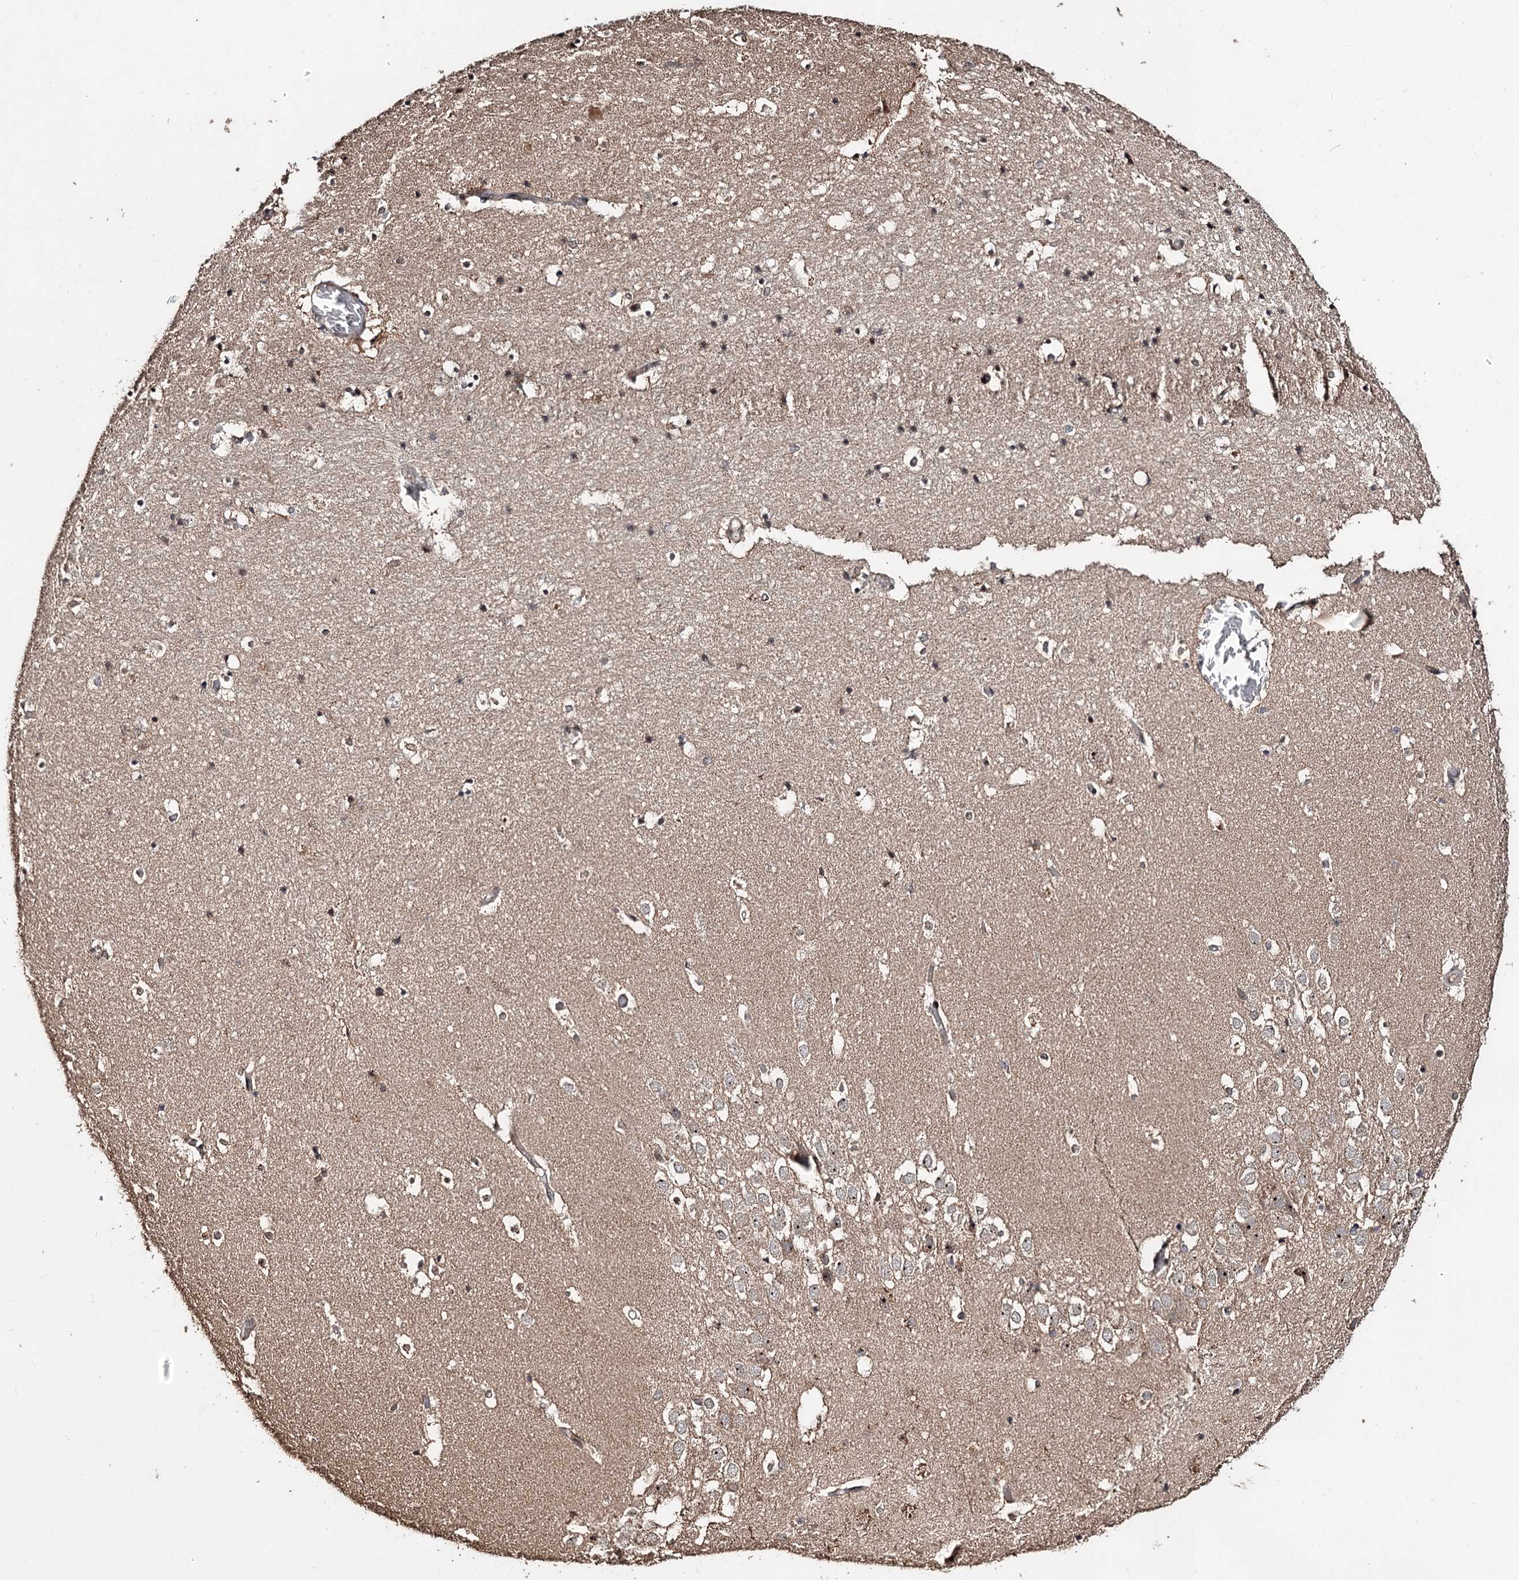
{"staining": {"intensity": "moderate", "quantity": "<25%", "location": "nuclear"}, "tissue": "hippocampus", "cell_type": "Glial cells", "image_type": "normal", "snomed": [{"axis": "morphology", "description": "Normal tissue, NOS"}, {"axis": "topography", "description": "Hippocampus"}], "caption": "A high-resolution histopathology image shows IHC staining of unremarkable hippocampus, which displays moderate nuclear expression in about <25% of glial cells.", "gene": "MKNK2", "patient": {"sex": "female", "age": 52}}